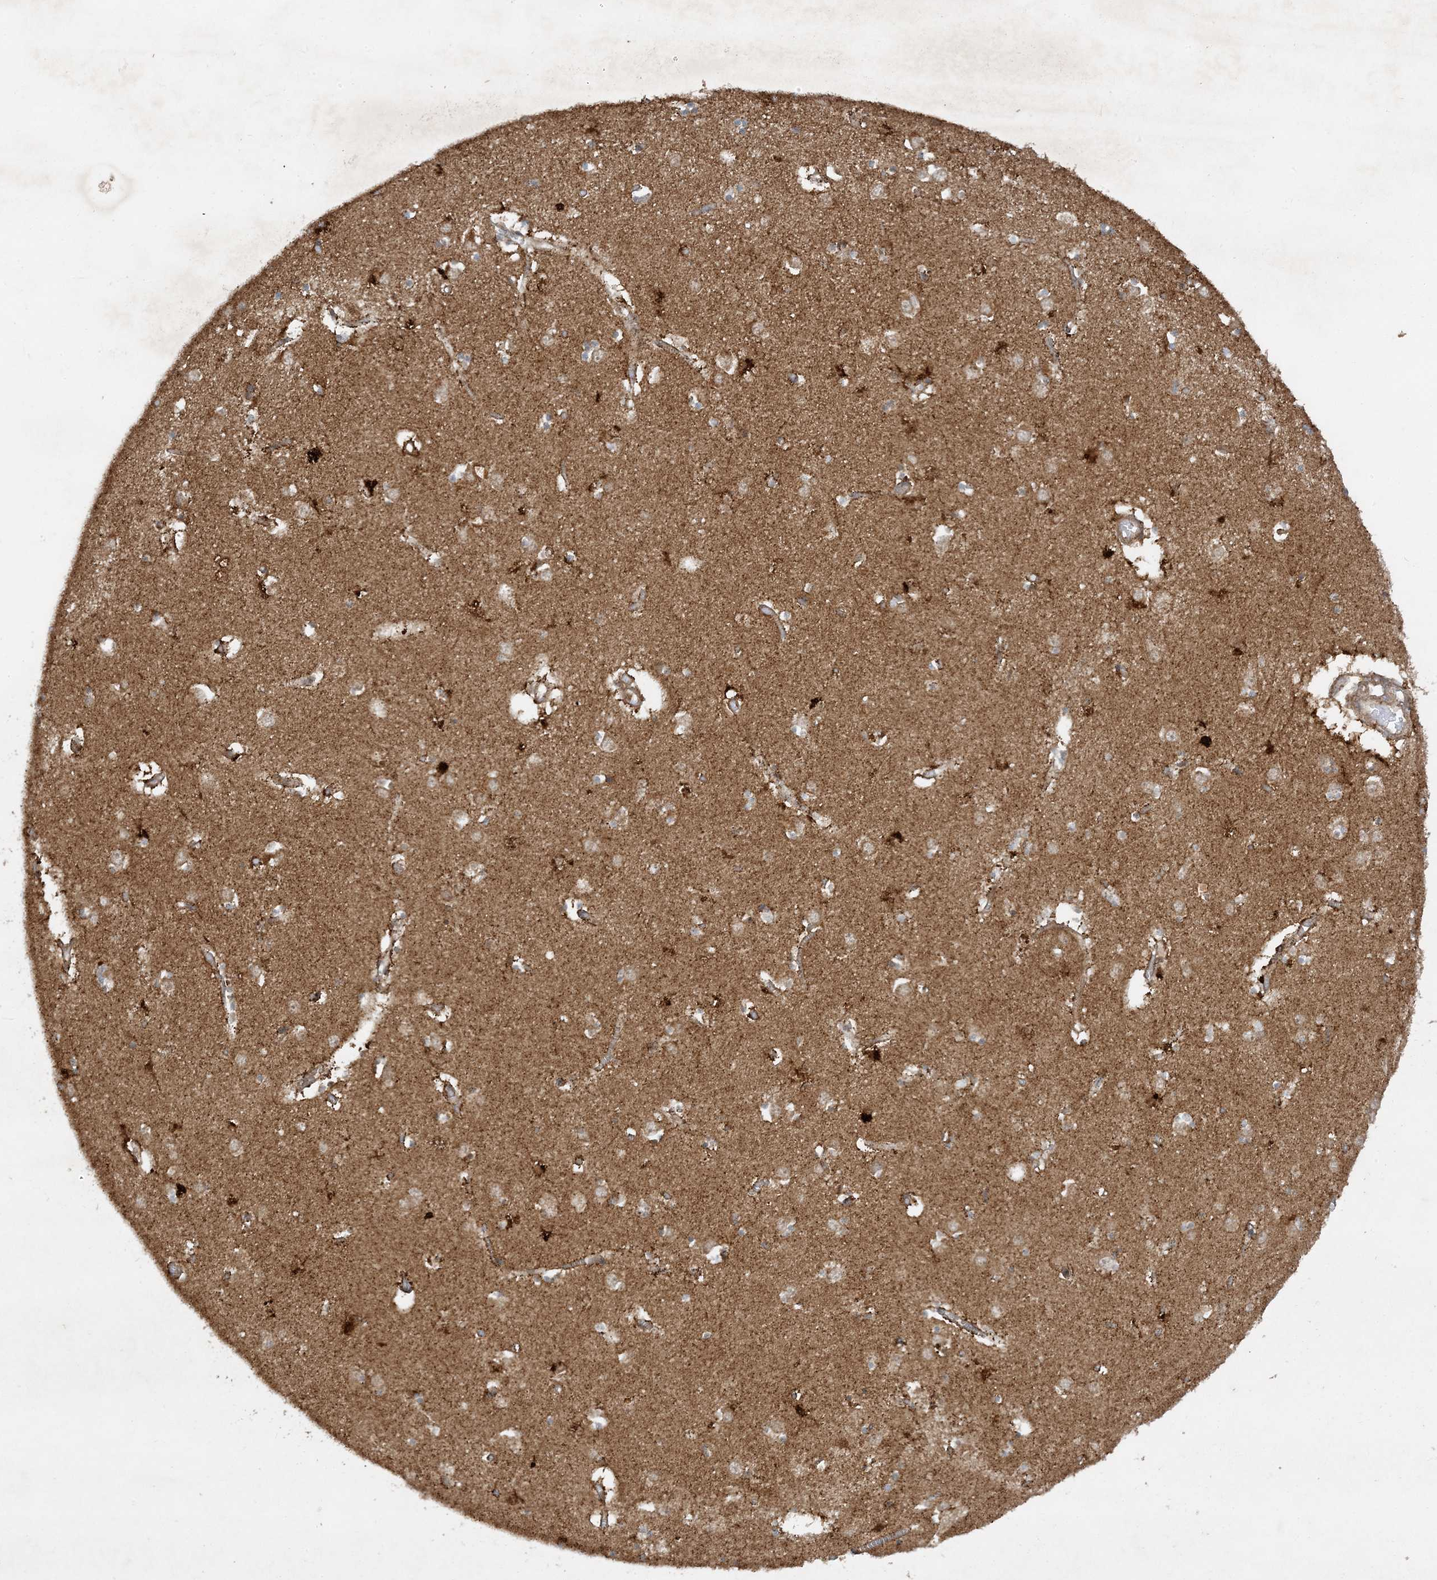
{"staining": {"intensity": "moderate", "quantity": "25%-75%", "location": "cytoplasmic/membranous"}, "tissue": "caudate", "cell_type": "Glial cells", "image_type": "normal", "snomed": [{"axis": "morphology", "description": "Normal tissue, NOS"}, {"axis": "topography", "description": "Lateral ventricle wall"}], "caption": "Immunohistochemistry micrograph of unremarkable caudate: human caudate stained using immunohistochemistry (IHC) demonstrates medium levels of moderate protein expression localized specifically in the cytoplasmic/membranous of glial cells, appearing as a cytoplasmic/membranous brown color.", "gene": "XRN1", "patient": {"sex": "male", "age": 70}}